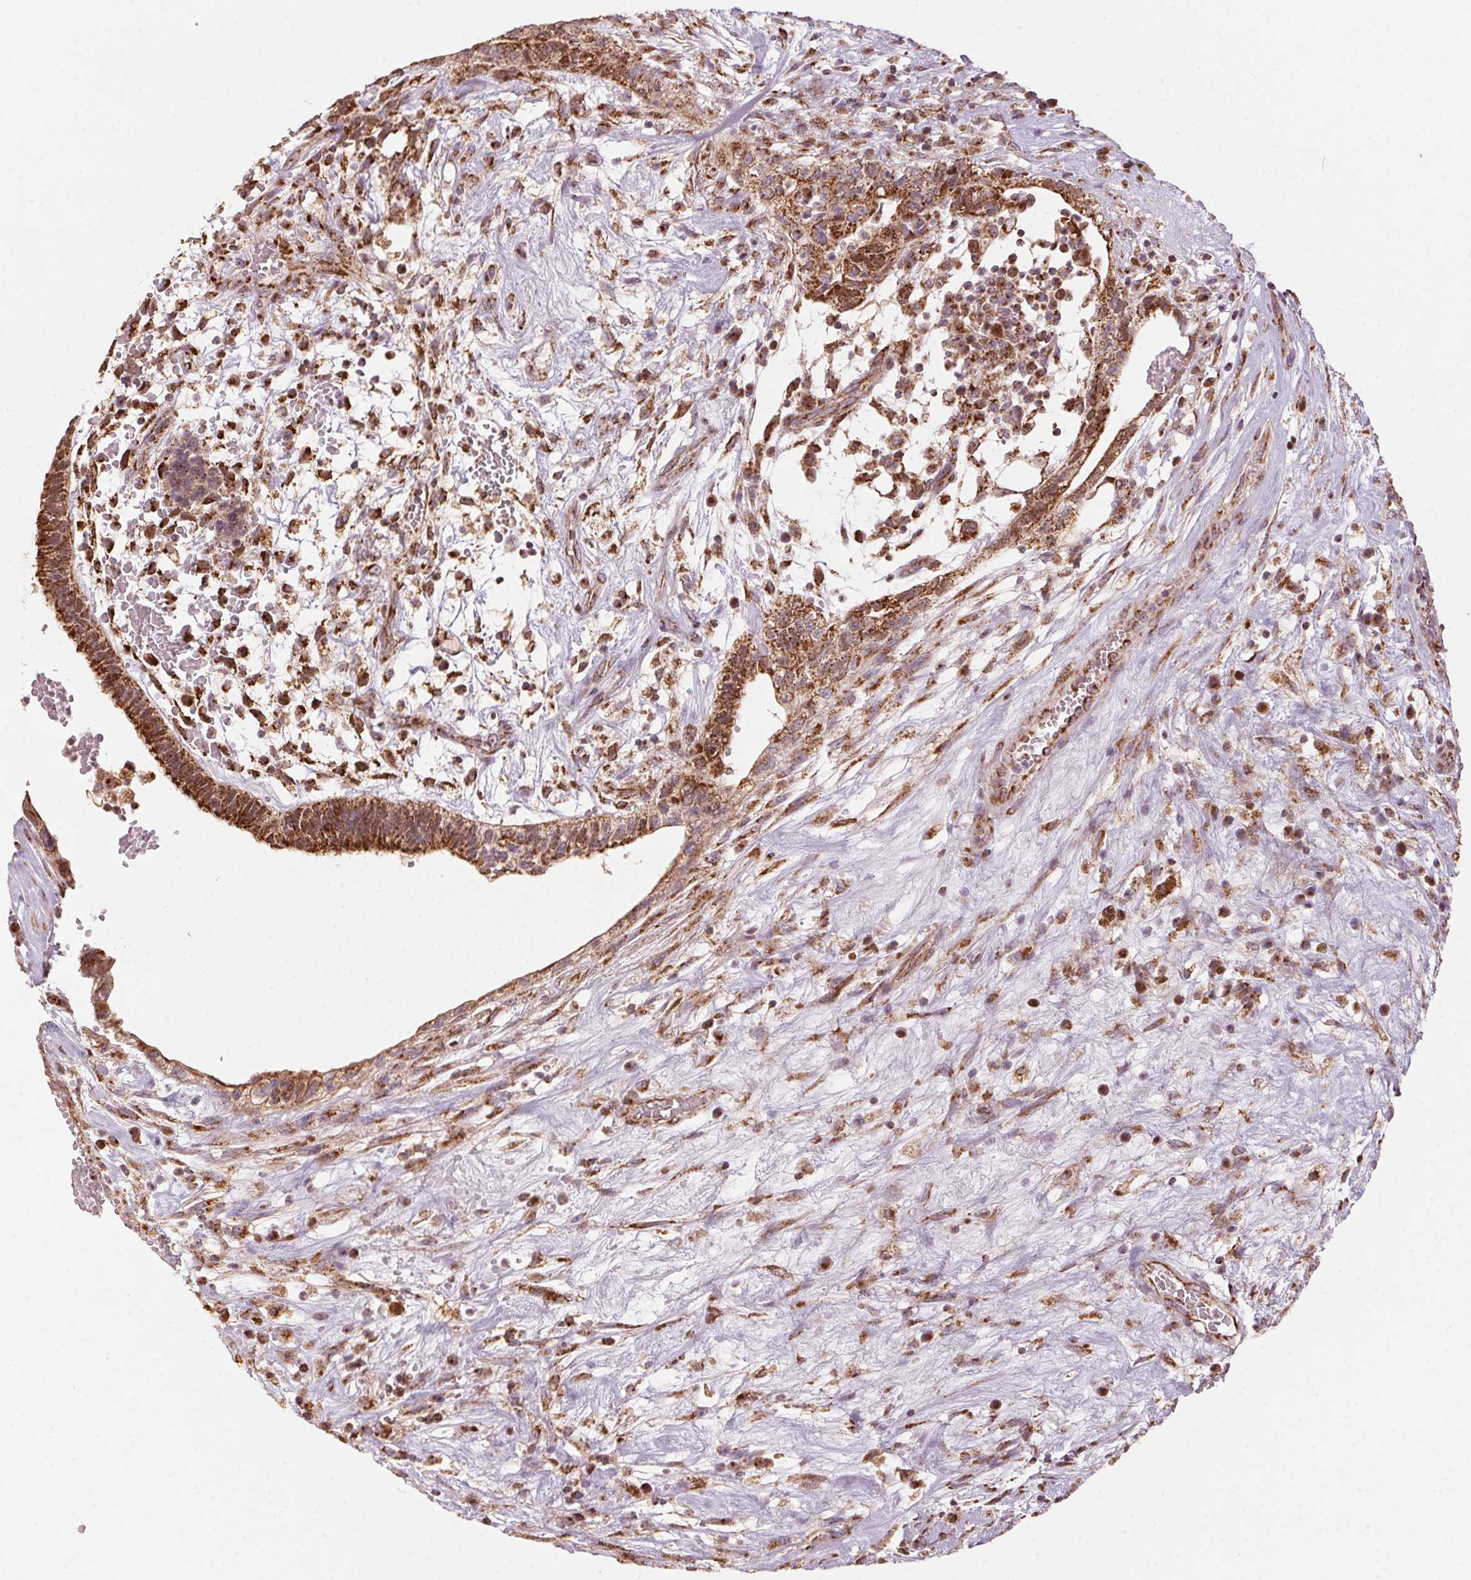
{"staining": {"intensity": "strong", "quantity": ">75%", "location": "cytoplasmic/membranous"}, "tissue": "testis cancer", "cell_type": "Tumor cells", "image_type": "cancer", "snomed": [{"axis": "morphology", "description": "Normal tissue, NOS"}, {"axis": "morphology", "description": "Carcinoma, Embryonal, NOS"}, {"axis": "topography", "description": "Testis"}], "caption": "A brown stain labels strong cytoplasmic/membranous expression of a protein in testis cancer (embryonal carcinoma) tumor cells.", "gene": "TOMM70", "patient": {"sex": "male", "age": 32}}